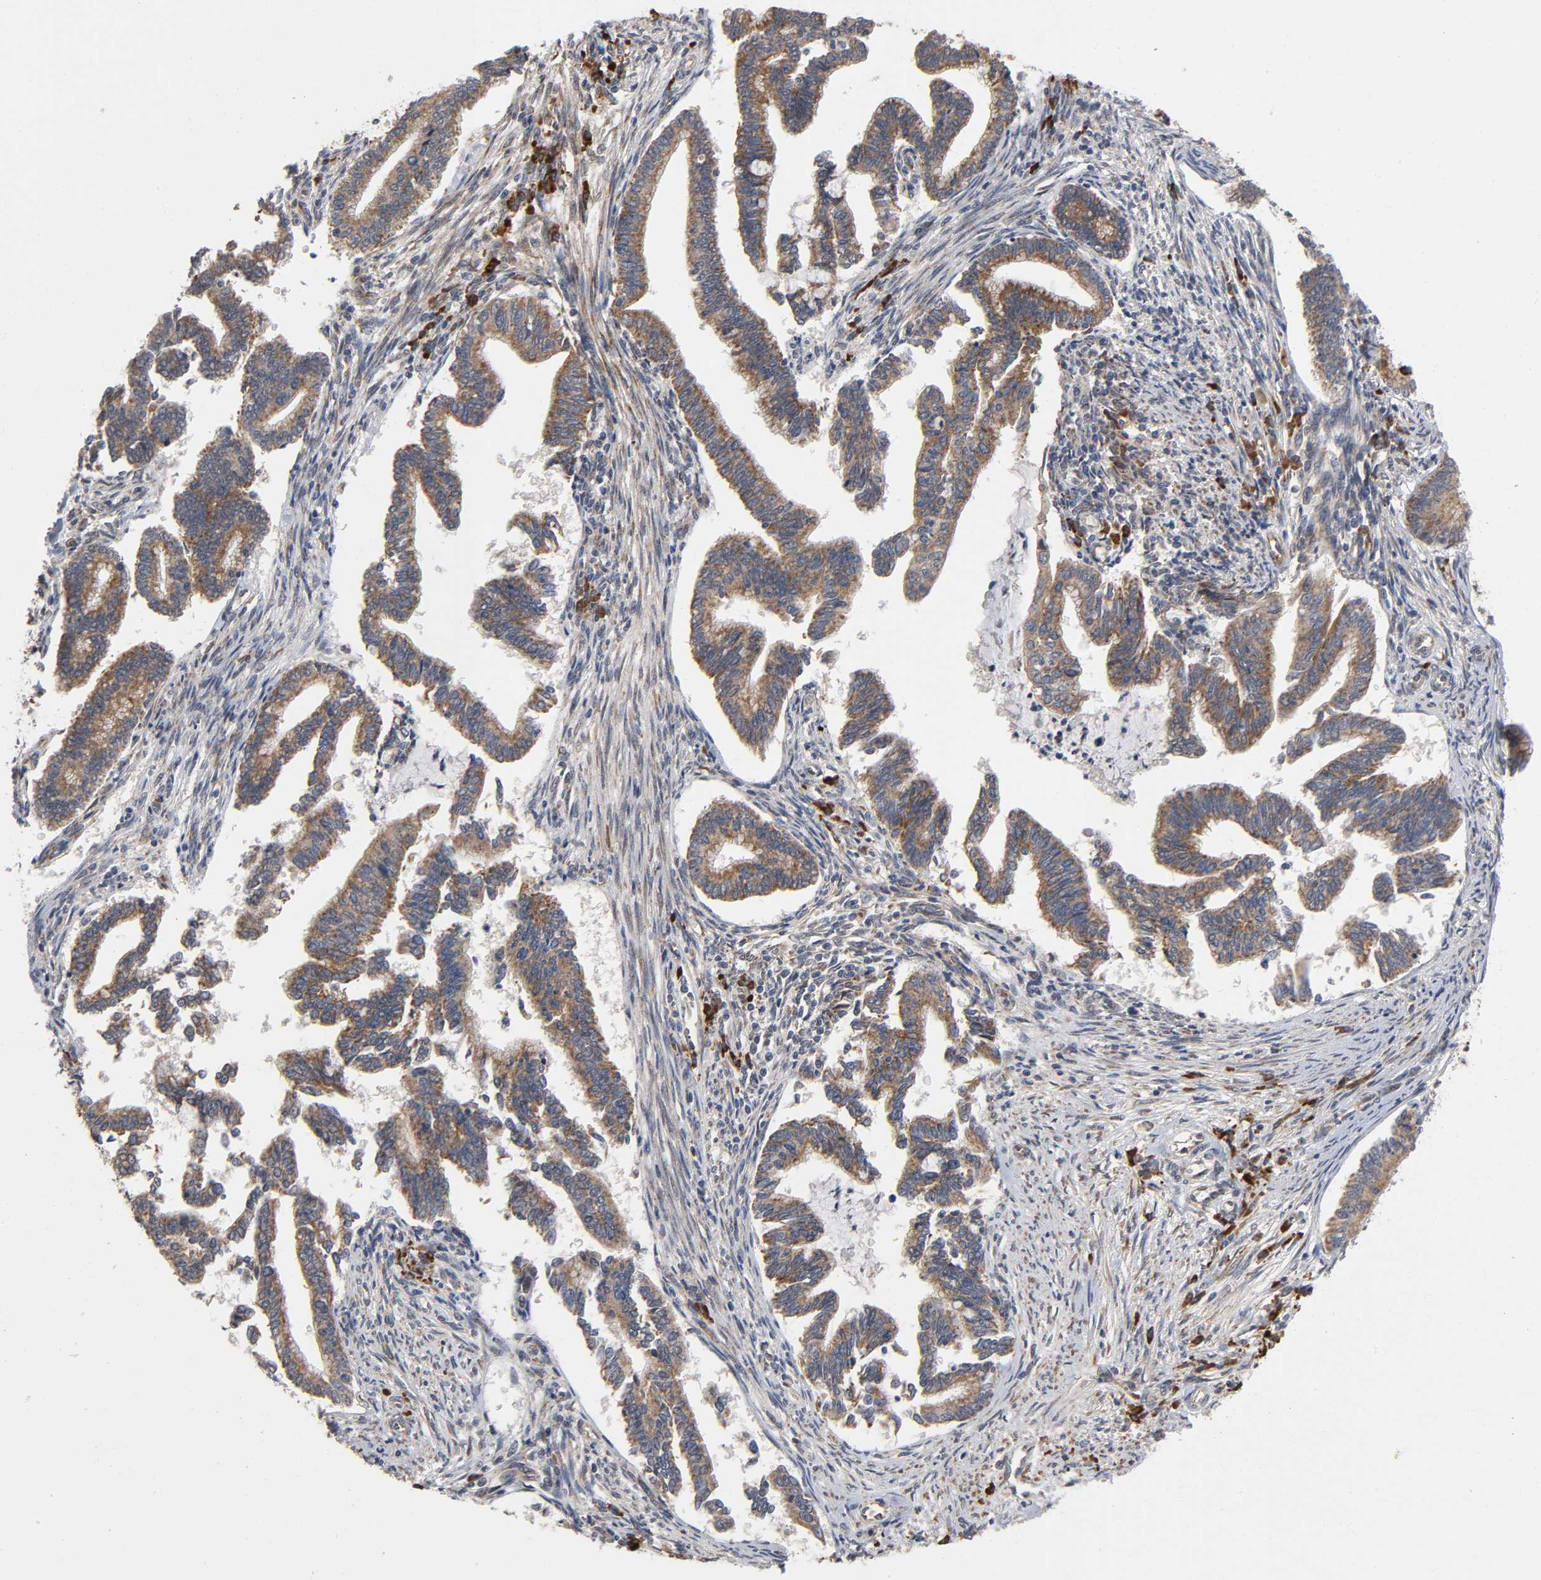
{"staining": {"intensity": "moderate", "quantity": ">75%", "location": "cytoplasmic/membranous"}, "tissue": "cervical cancer", "cell_type": "Tumor cells", "image_type": "cancer", "snomed": [{"axis": "morphology", "description": "Adenocarcinoma, NOS"}, {"axis": "topography", "description": "Cervix"}], "caption": "Immunohistochemistry (IHC) photomicrograph of neoplastic tissue: human cervical cancer (adenocarcinoma) stained using immunohistochemistry exhibits medium levels of moderate protein expression localized specifically in the cytoplasmic/membranous of tumor cells, appearing as a cytoplasmic/membranous brown color.", "gene": "SLC30A9", "patient": {"sex": "female", "age": 36}}